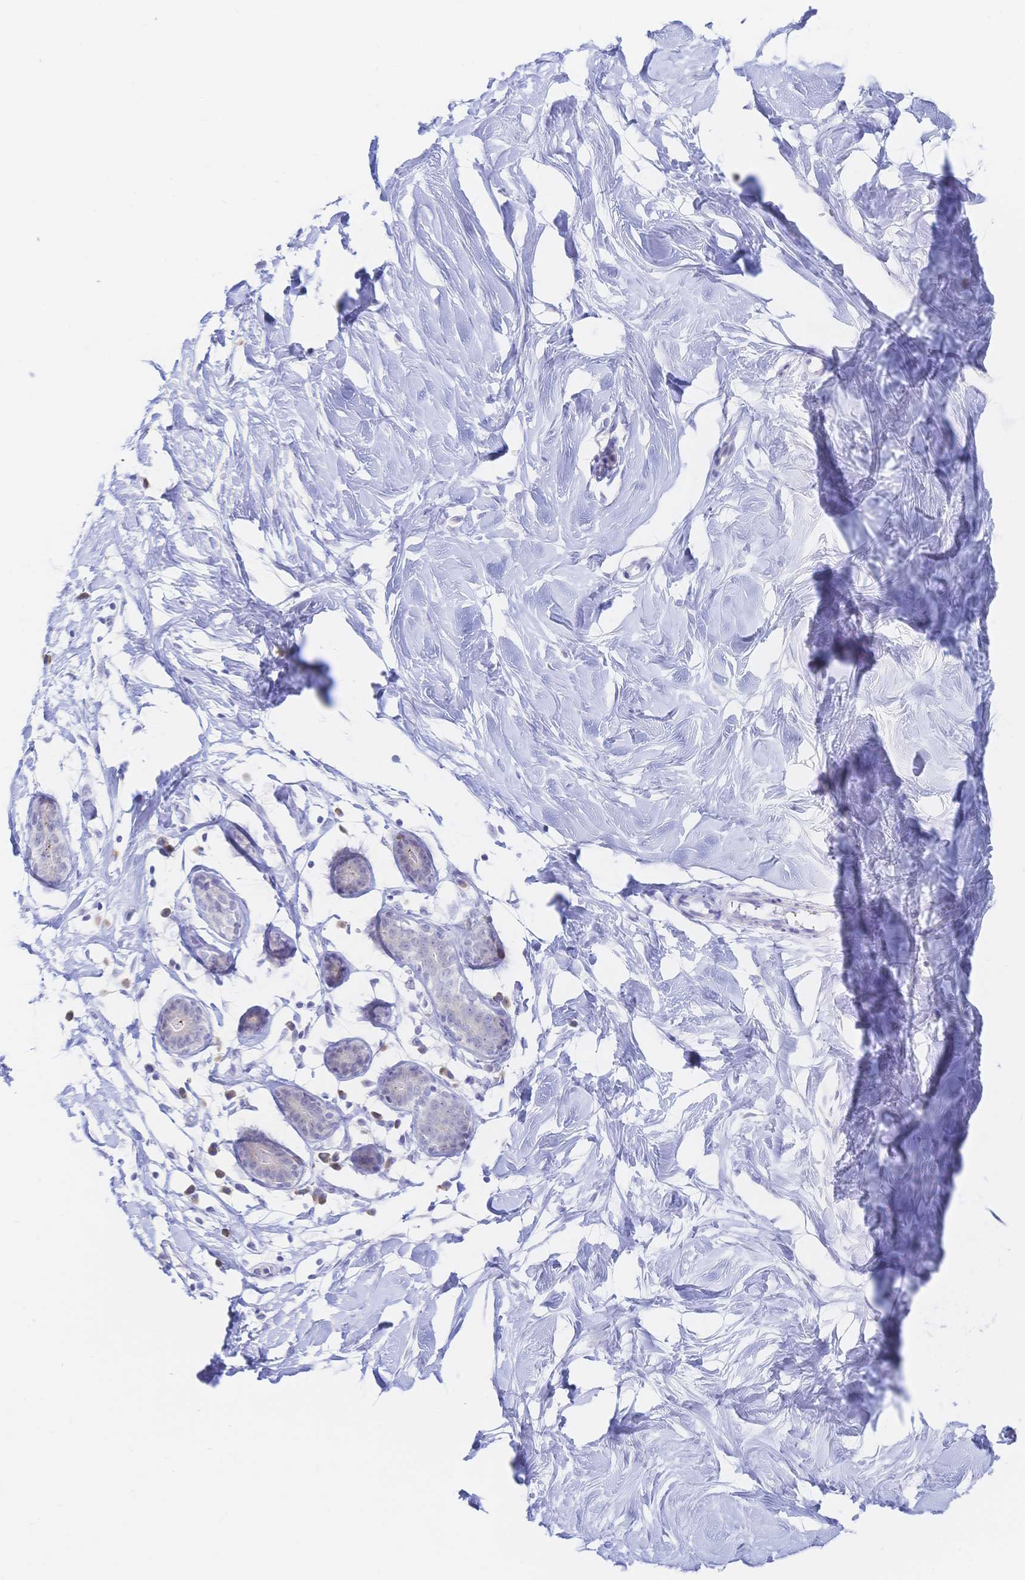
{"staining": {"intensity": "negative", "quantity": "none", "location": "none"}, "tissue": "breast", "cell_type": "Adipocytes", "image_type": "normal", "snomed": [{"axis": "morphology", "description": "Normal tissue, NOS"}, {"axis": "topography", "description": "Breast"}], "caption": "Immunohistochemical staining of benign breast demonstrates no significant expression in adipocytes. The staining is performed using DAB brown chromogen with nuclei counter-stained in using hematoxylin.", "gene": "SIAH3", "patient": {"sex": "female", "age": 27}}